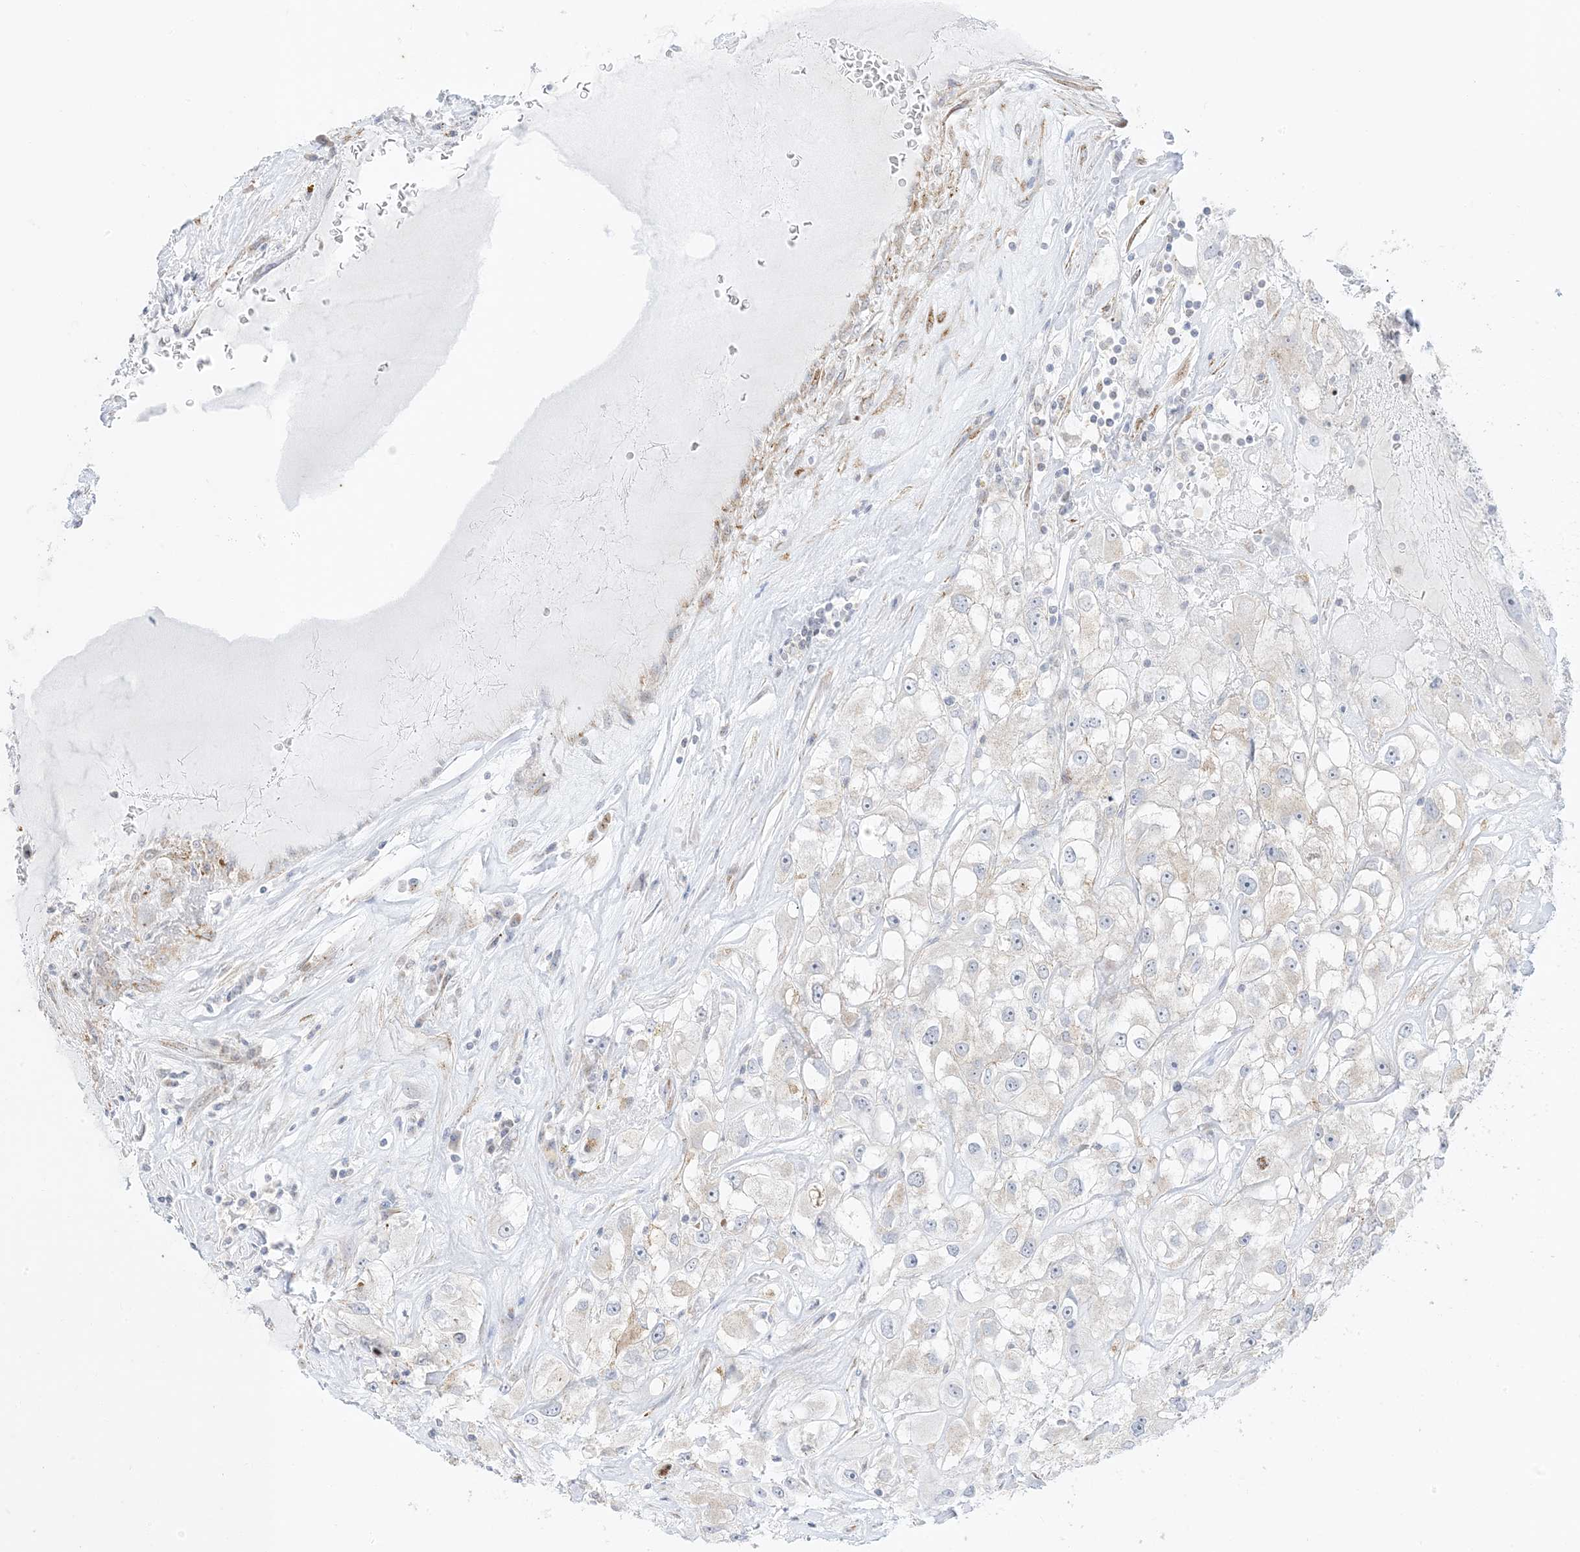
{"staining": {"intensity": "negative", "quantity": "none", "location": "none"}, "tissue": "renal cancer", "cell_type": "Tumor cells", "image_type": "cancer", "snomed": [{"axis": "morphology", "description": "Adenocarcinoma, NOS"}, {"axis": "topography", "description": "Kidney"}], "caption": "The photomicrograph exhibits no significant staining in tumor cells of adenocarcinoma (renal). (DAB immunohistochemistry visualized using brightfield microscopy, high magnification).", "gene": "RAC1", "patient": {"sex": "female", "age": 52}}